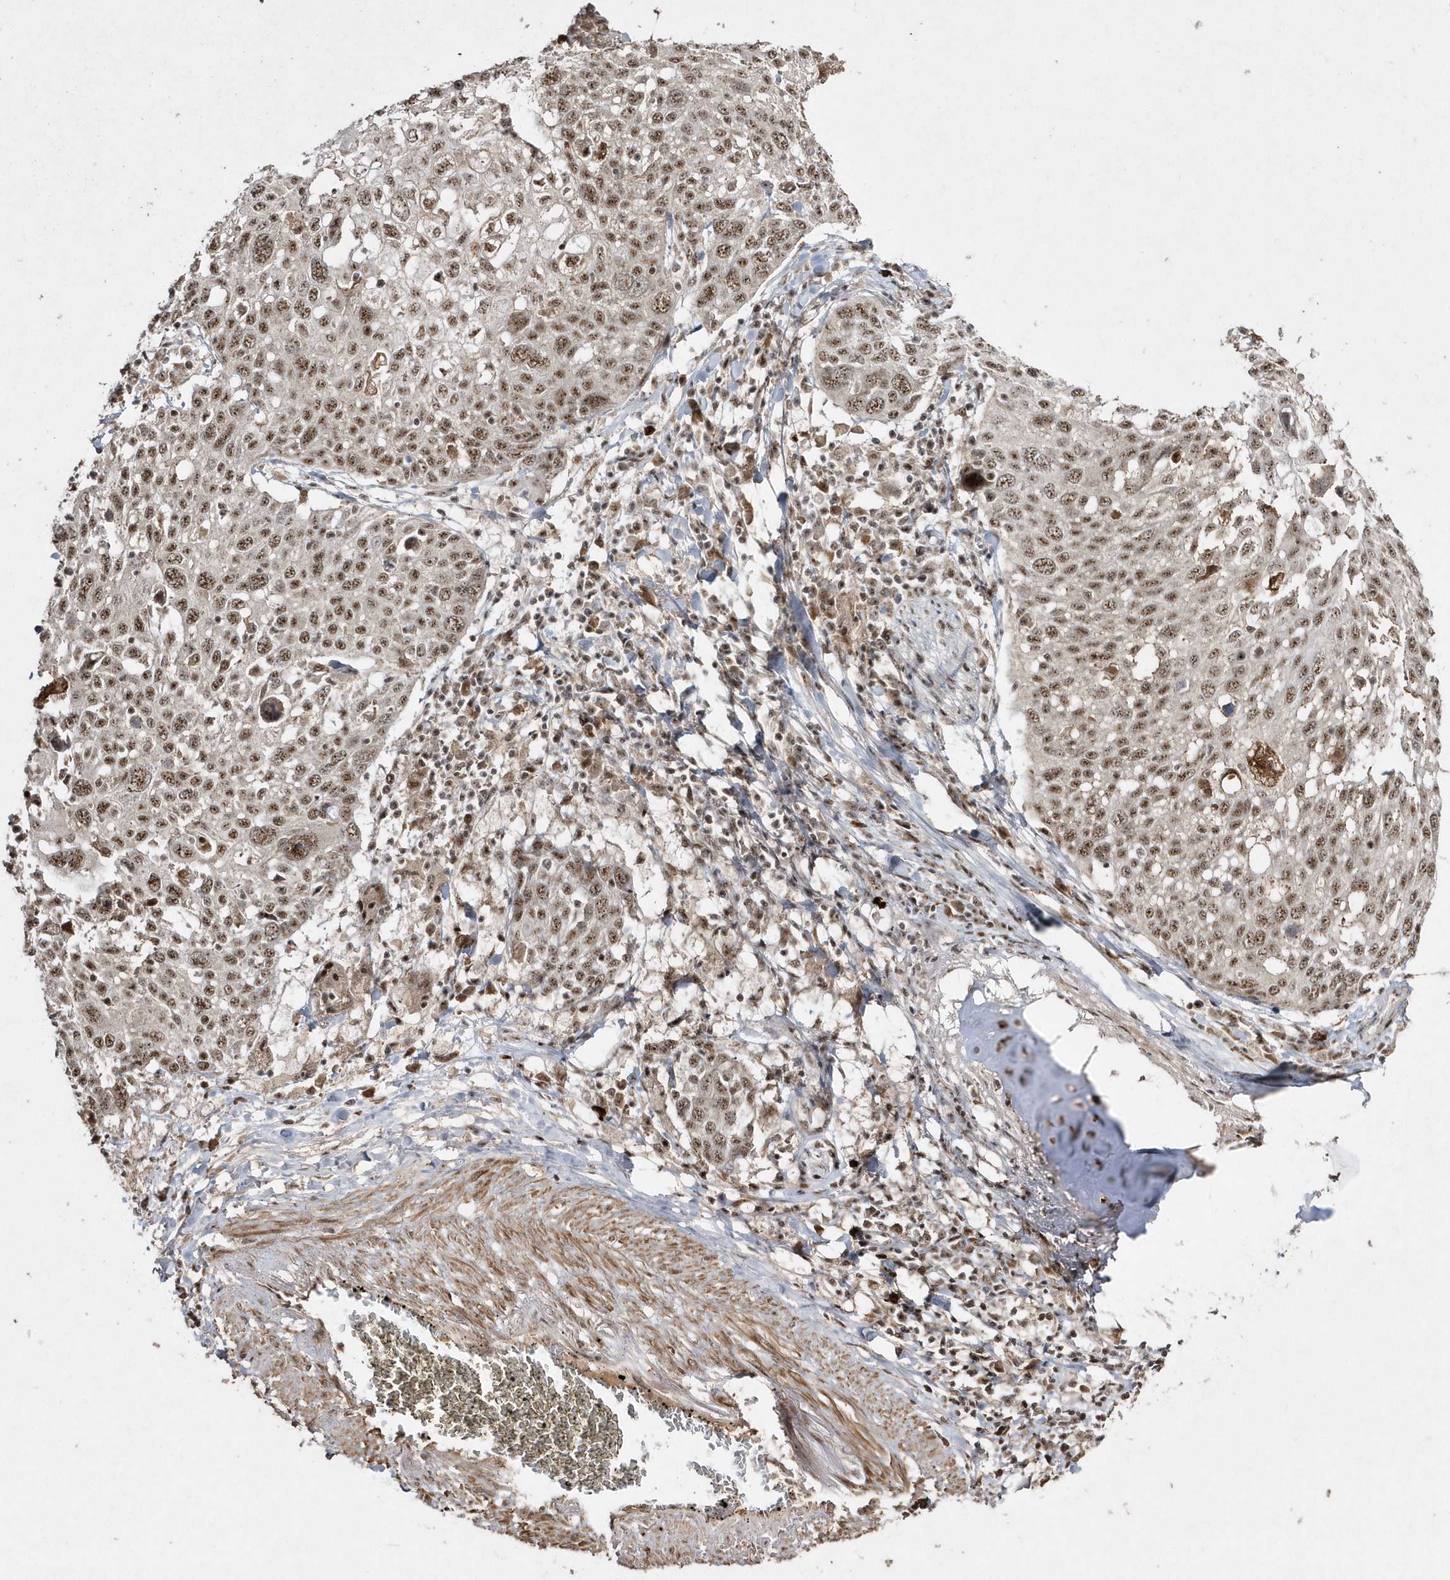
{"staining": {"intensity": "moderate", "quantity": ">75%", "location": "nuclear"}, "tissue": "lung cancer", "cell_type": "Tumor cells", "image_type": "cancer", "snomed": [{"axis": "morphology", "description": "Squamous cell carcinoma, NOS"}, {"axis": "topography", "description": "Lung"}], "caption": "Immunohistochemistry (IHC) histopathology image of human lung cancer stained for a protein (brown), which shows medium levels of moderate nuclear staining in approximately >75% of tumor cells.", "gene": "POLR3B", "patient": {"sex": "male", "age": 65}}